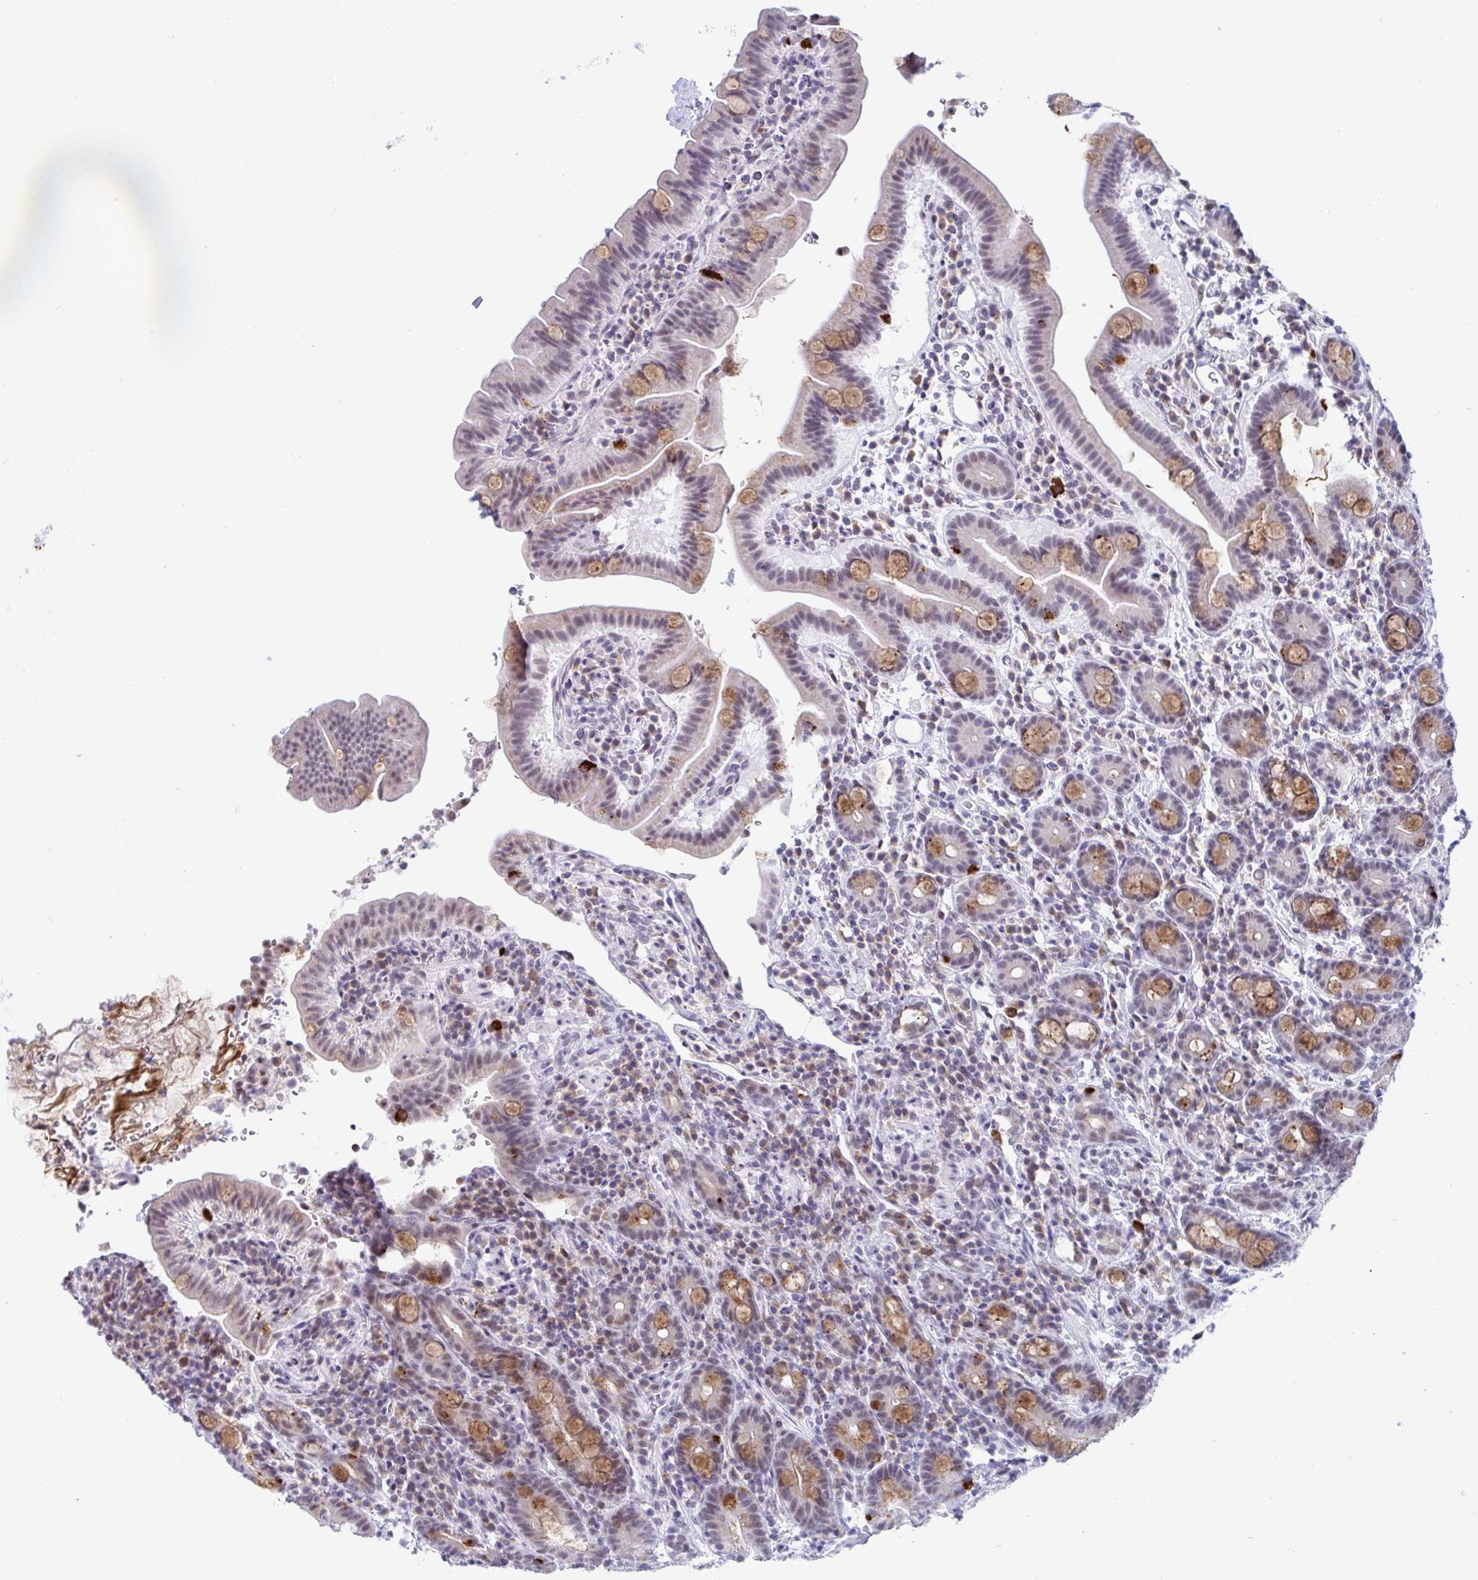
{"staining": {"intensity": "moderate", "quantity": "25%-75%", "location": "cytoplasmic/membranous"}, "tissue": "small intestine", "cell_type": "Glandular cells", "image_type": "normal", "snomed": [{"axis": "morphology", "description": "Normal tissue, NOS"}, {"axis": "topography", "description": "Small intestine"}], "caption": "A medium amount of moderate cytoplasmic/membranous positivity is seen in approximately 25%-75% of glandular cells in benign small intestine.", "gene": "WDR72", "patient": {"sex": "male", "age": 26}}